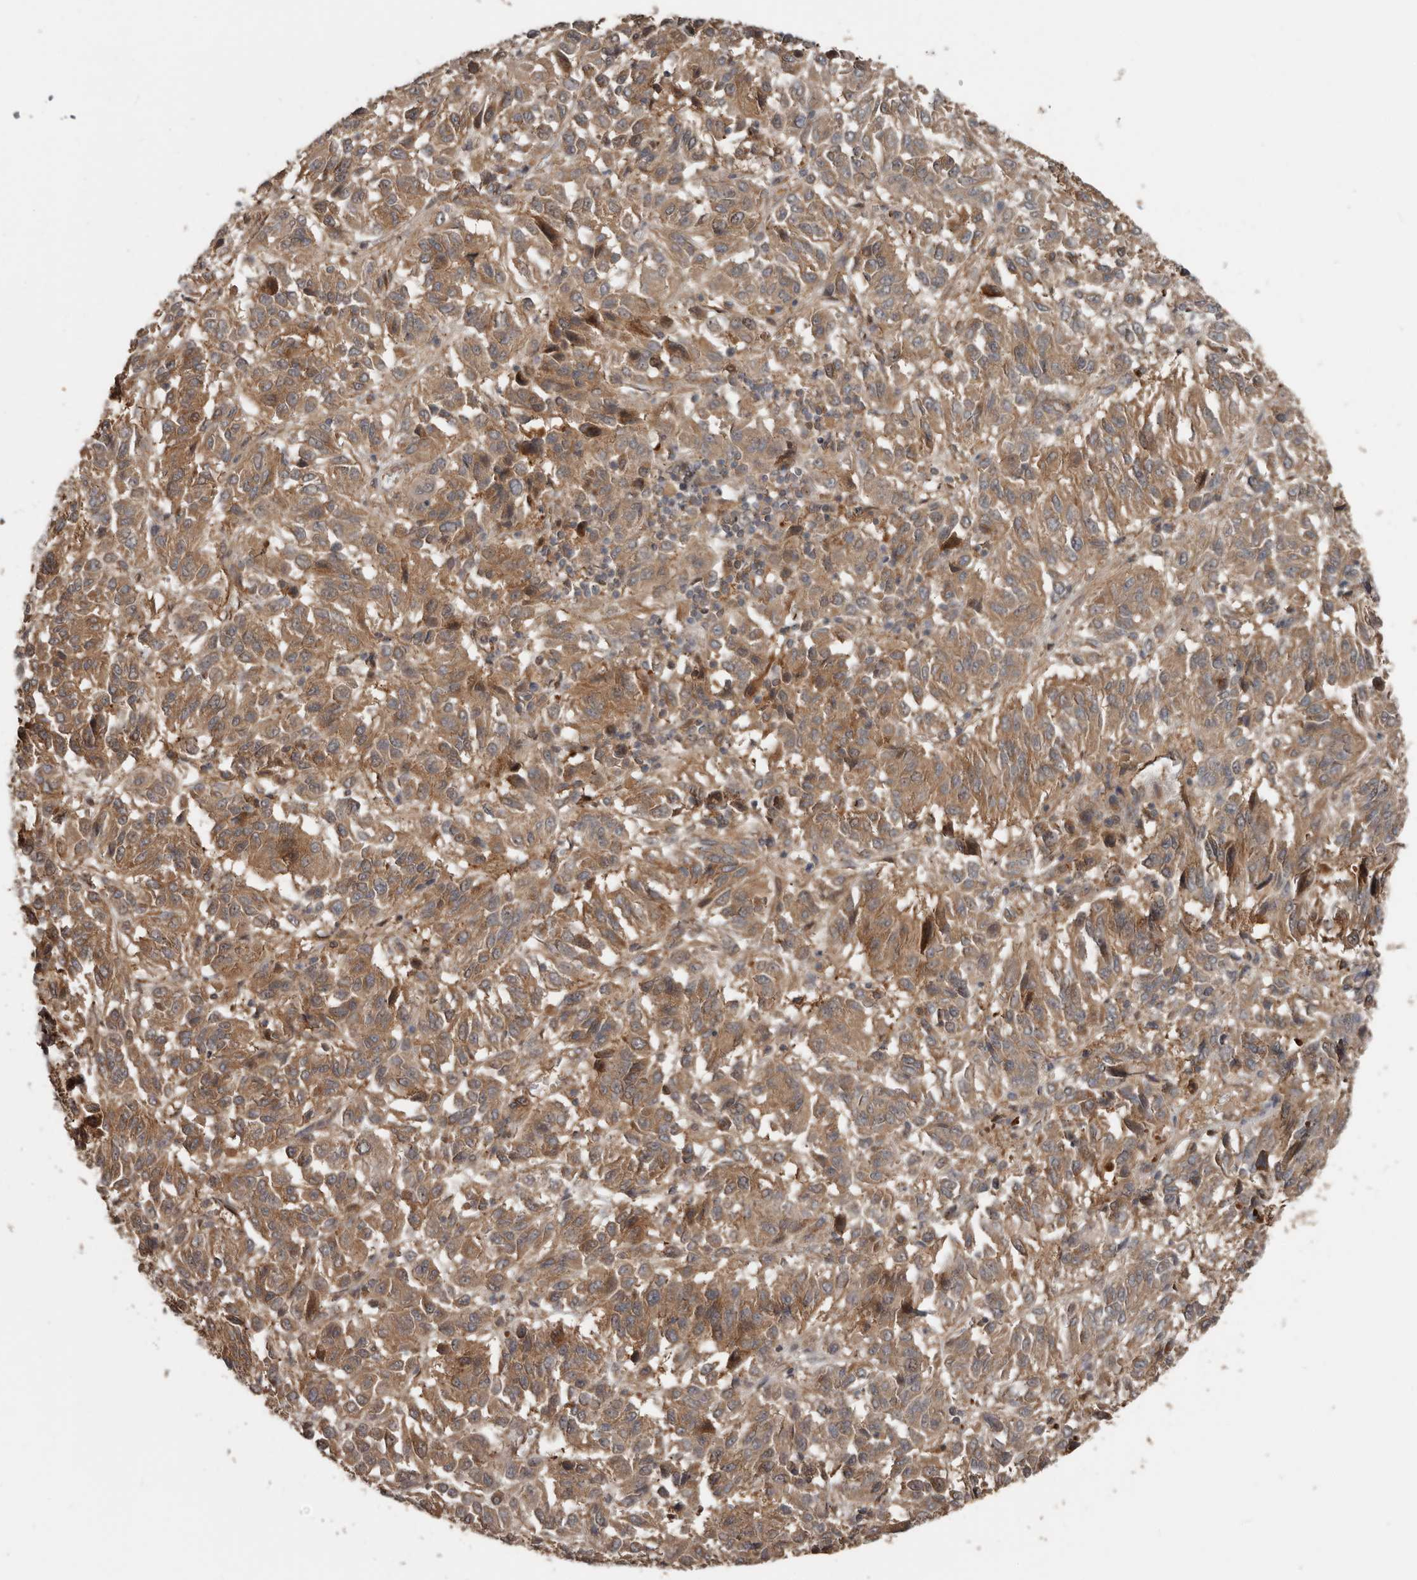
{"staining": {"intensity": "moderate", "quantity": ">75%", "location": "cytoplasmic/membranous"}, "tissue": "melanoma", "cell_type": "Tumor cells", "image_type": "cancer", "snomed": [{"axis": "morphology", "description": "Malignant melanoma, Metastatic site"}, {"axis": "topography", "description": "Lung"}], "caption": "Malignant melanoma (metastatic site) stained for a protein displays moderate cytoplasmic/membranous positivity in tumor cells.", "gene": "EXOC3L1", "patient": {"sex": "male", "age": 64}}